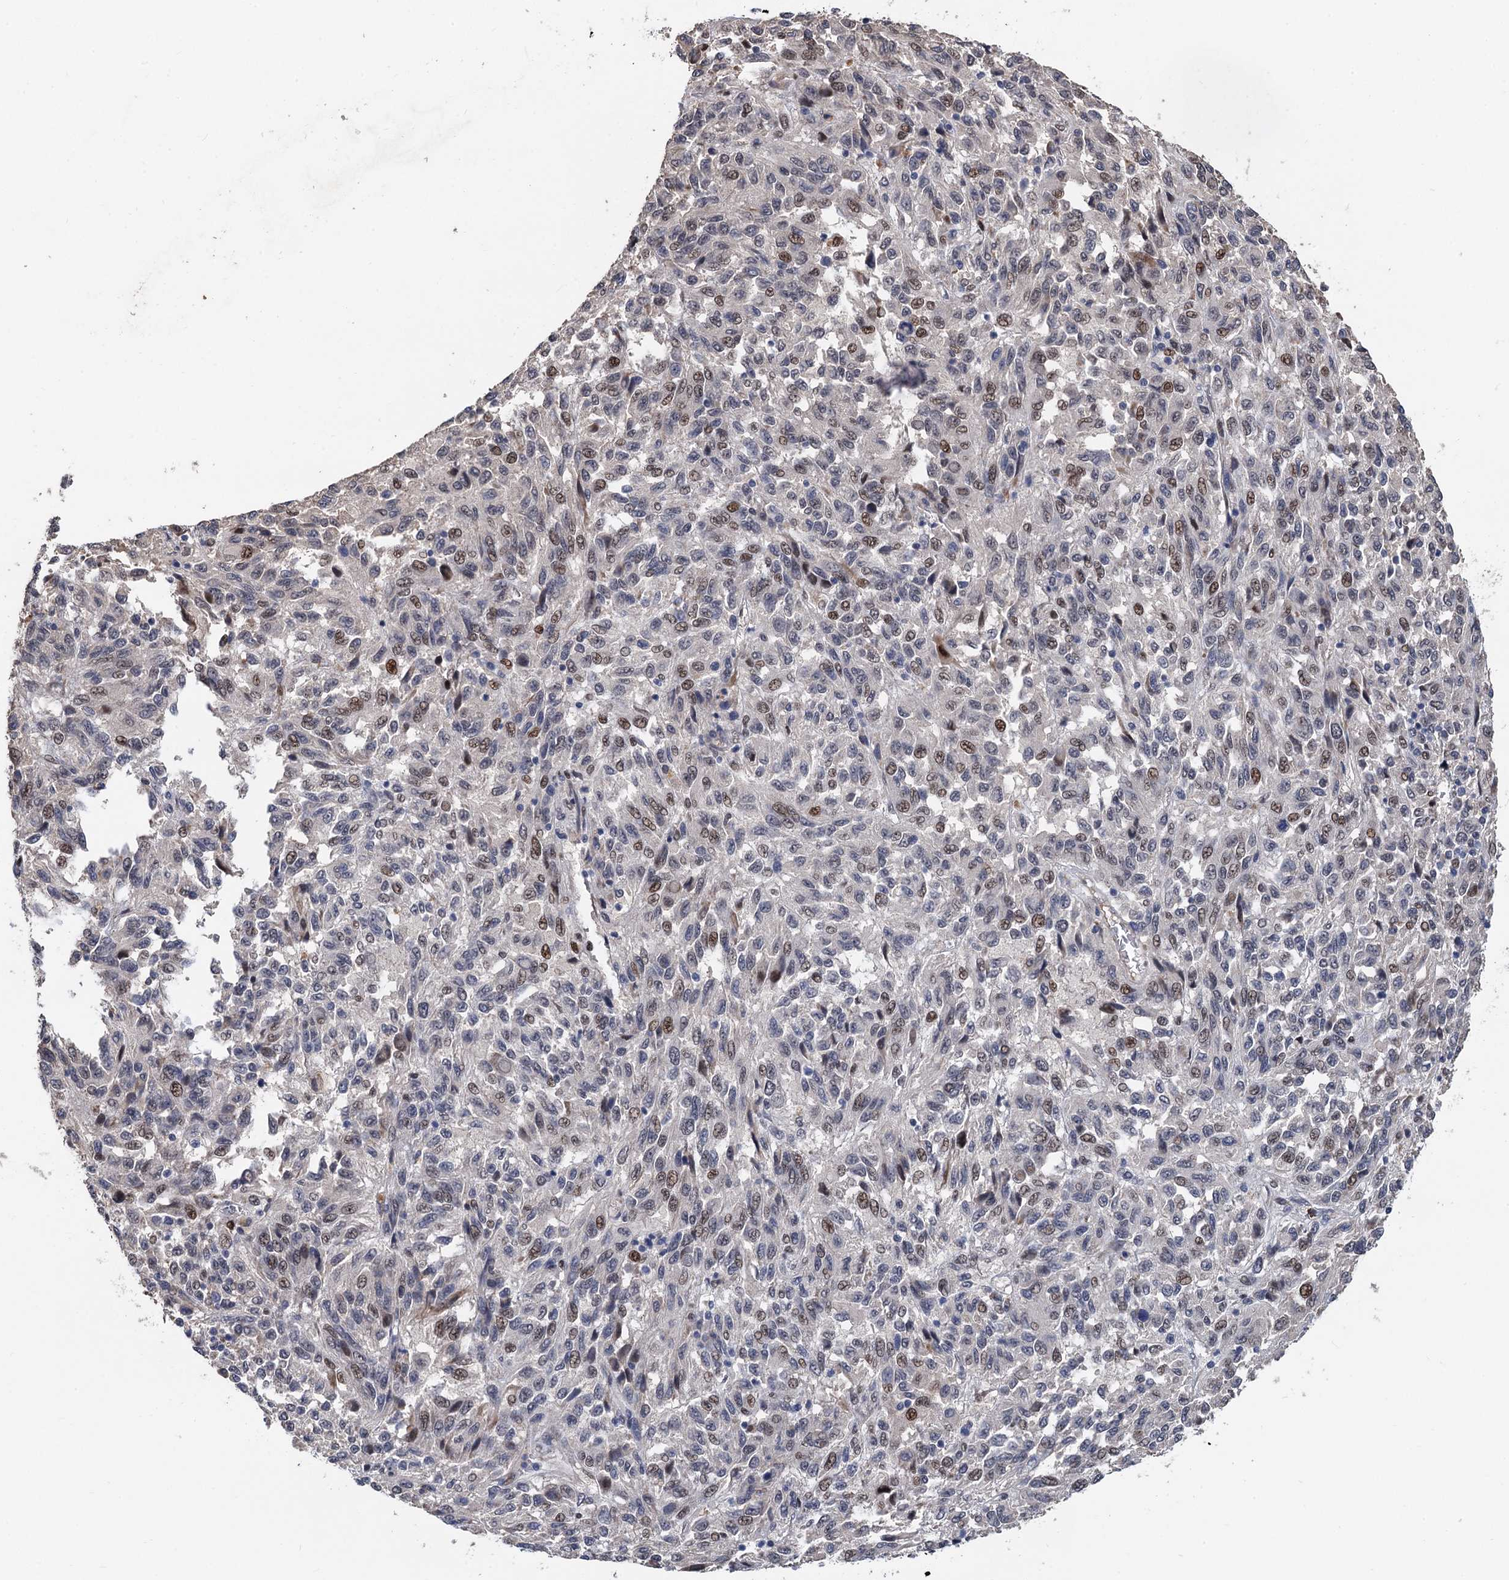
{"staining": {"intensity": "moderate", "quantity": "25%-75%", "location": "nuclear"}, "tissue": "melanoma", "cell_type": "Tumor cells", "image_type": "cancer", "snomed": [{"axis": "morphology", "description": "Malignant melanoma, Metastatic site"}, {"axis": "topography", "description": "Lung"}], "caption": "Moderate nuclear protein staining is seen in approximately 25%-75% of tumor cells in melanoma. Nuclei are stained in blue.", "gene": "TSEN34", "patient": {"sex": "male", "age": 64}}